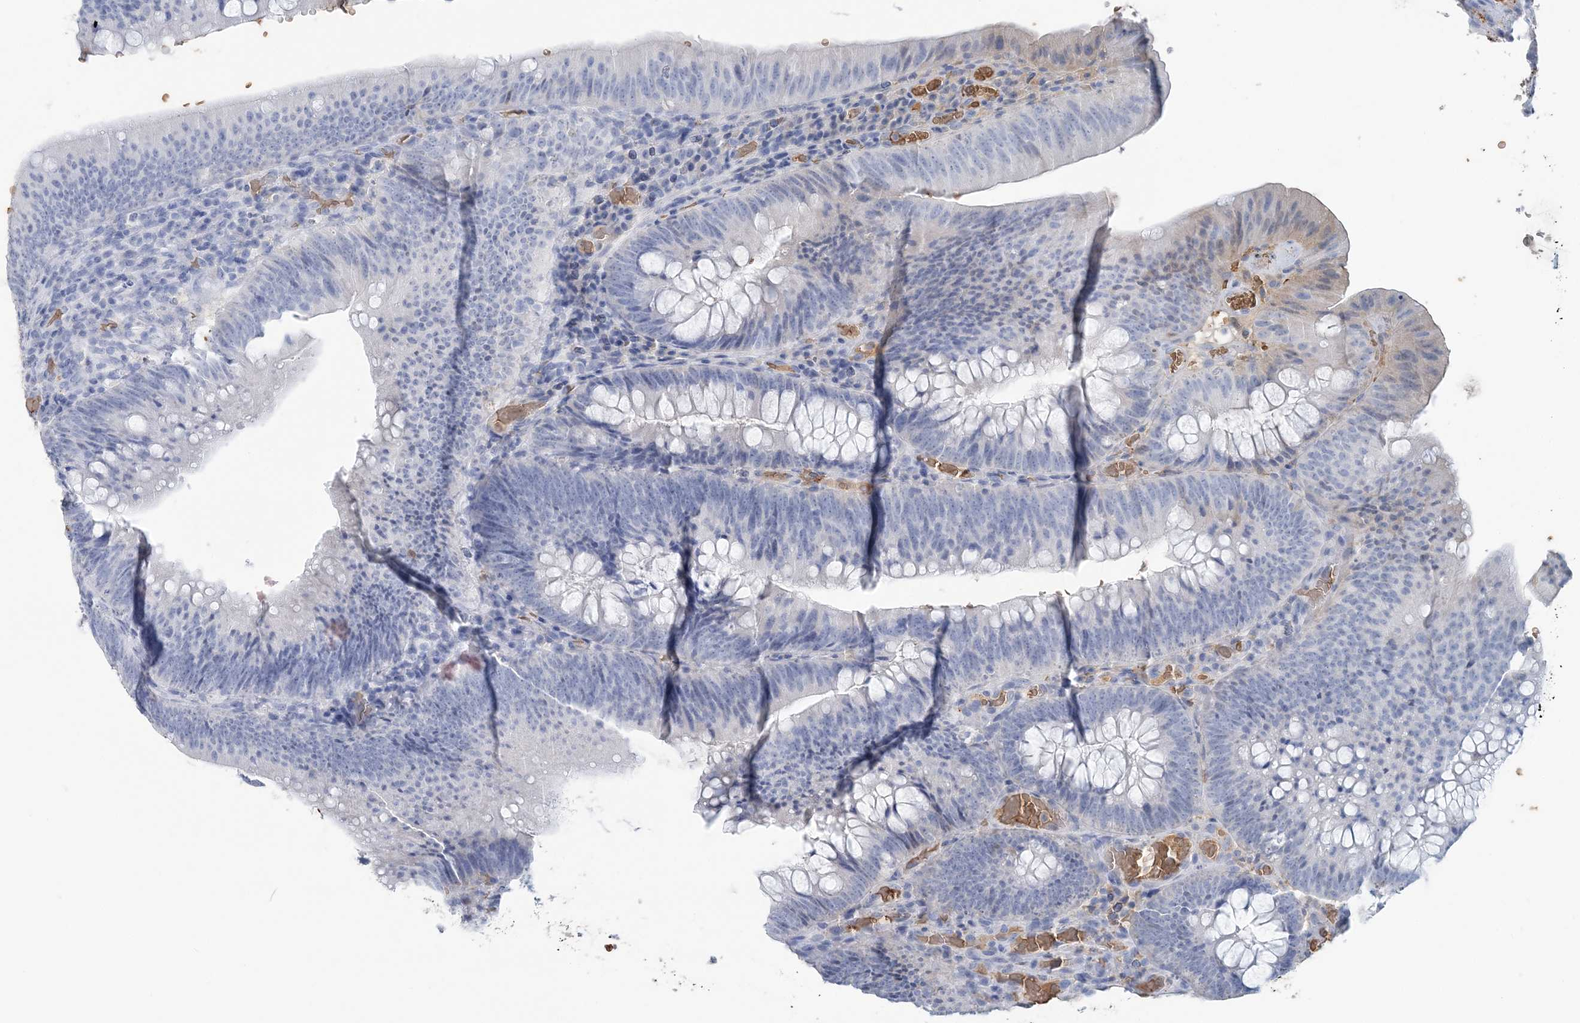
{"staining": {"intensity": "negative", "quantity": "none", "location": "none"}, "tissue": "colorectal cancer", "cell_type": "Tumor cells", "image_type": "cancer", "snomed": [{"axis": "morphology", "description": "Normal tissue, NOS"}, {"axis": "topography", "description": "Colon"}], "caption": "IHC micrograph of colorectal cancer stained for a protein (brown), which exhibits no expression in tumor cells.", "gene": "HBD", "patient": {"sex": "female", "age": 82}}